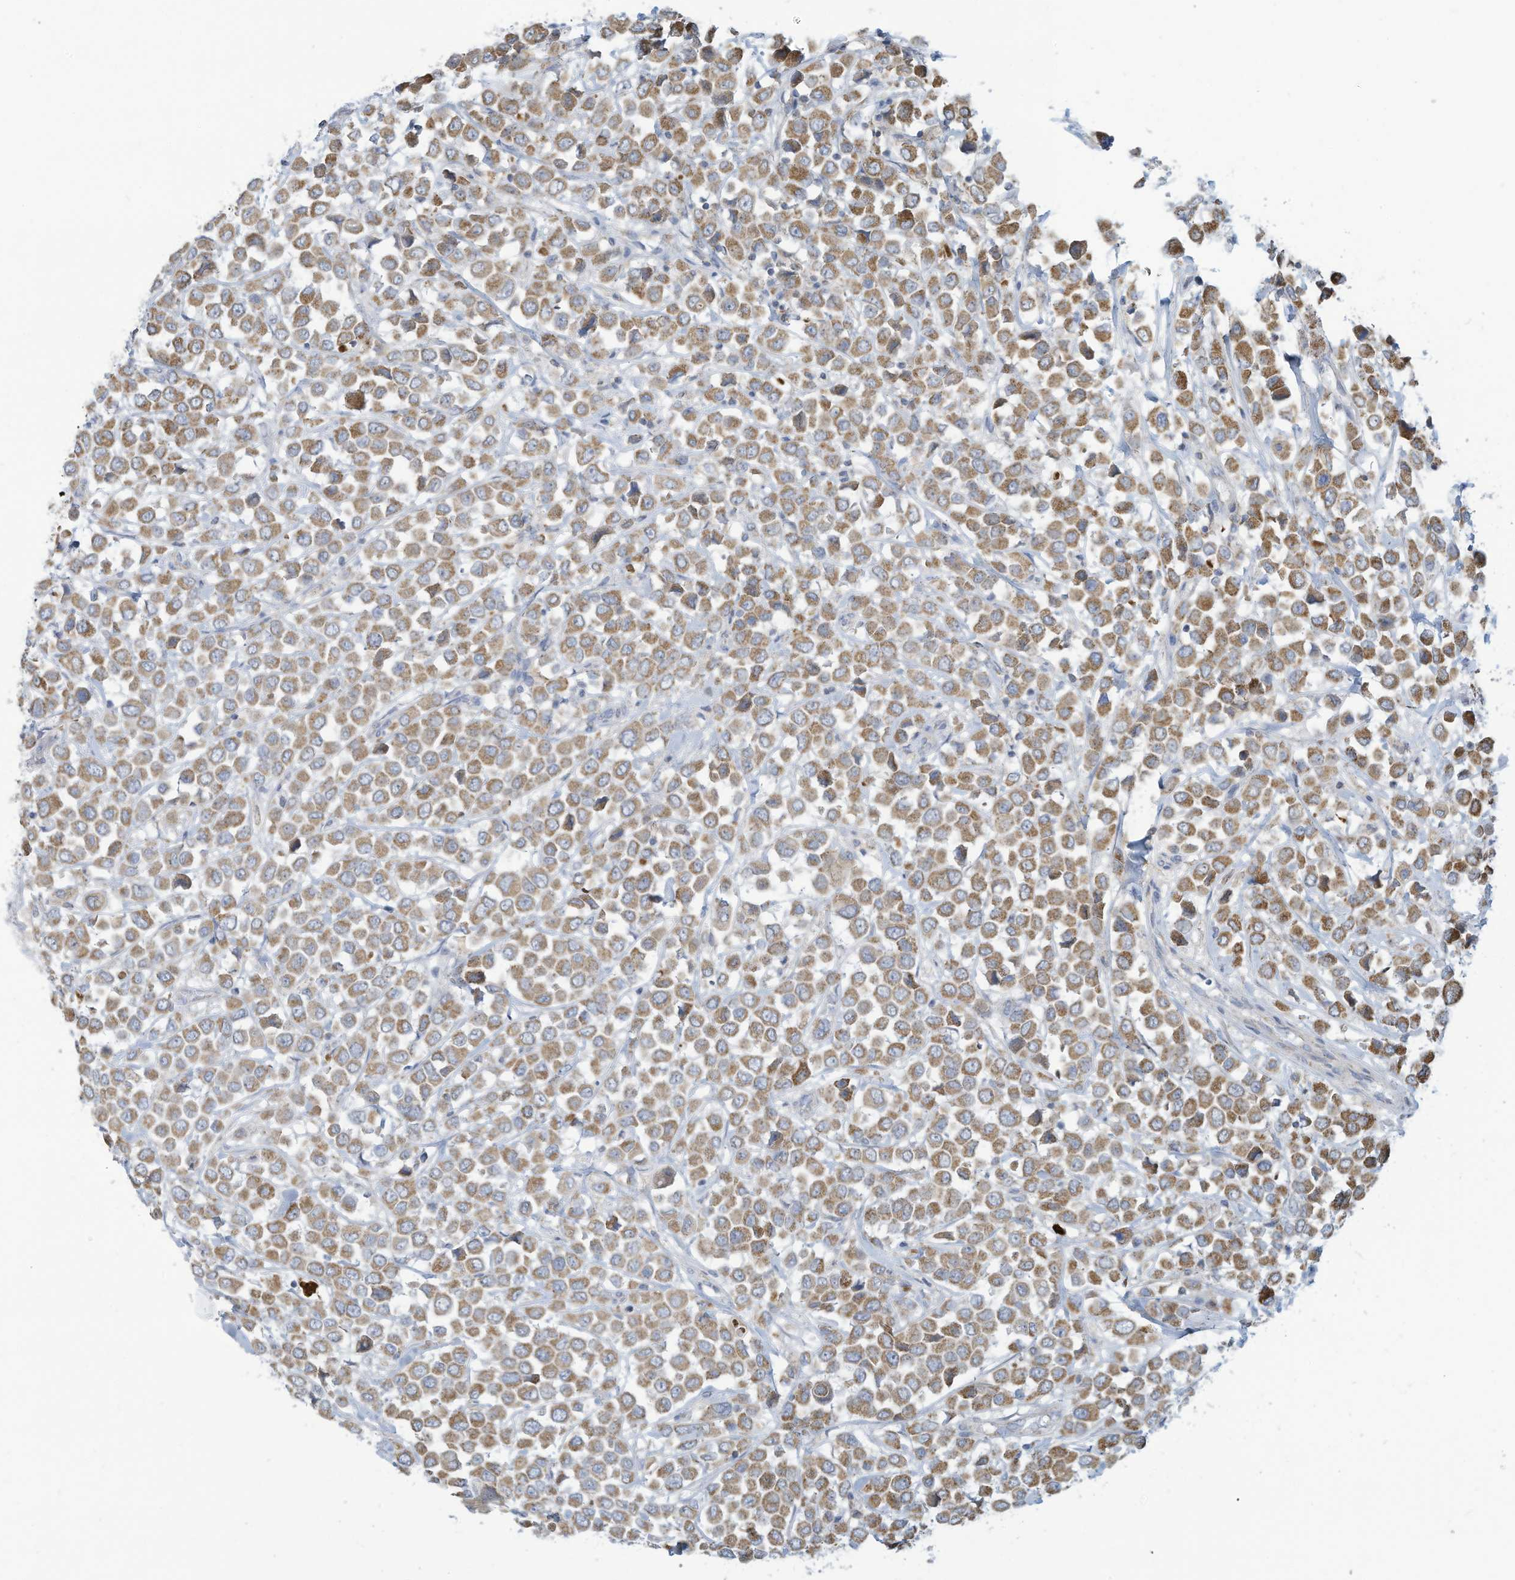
{"staining": {"intensity": "moderate", "quantity": ">75%", "location": "cytoplasmic/membranous"}, "tissue": "breast cancer", "cell_type": "Tumor cells", "image_type": "cancer", "snomed": [{"axis": "morphology", "description": "Duct carcinoma"}, {"axis": "topography", "description": "Breast"}], "caption": "A photomicrograph of breast cancer (invasive ductal carcinoma) stained for a protein exhibits moderate cytoplasmic/membranous brown staining in tumor cells. The protein is shown in brown color, while the nuclei are stained blue.", "gene": "NLN", "patient": {"sex": "female", "age": 61}}